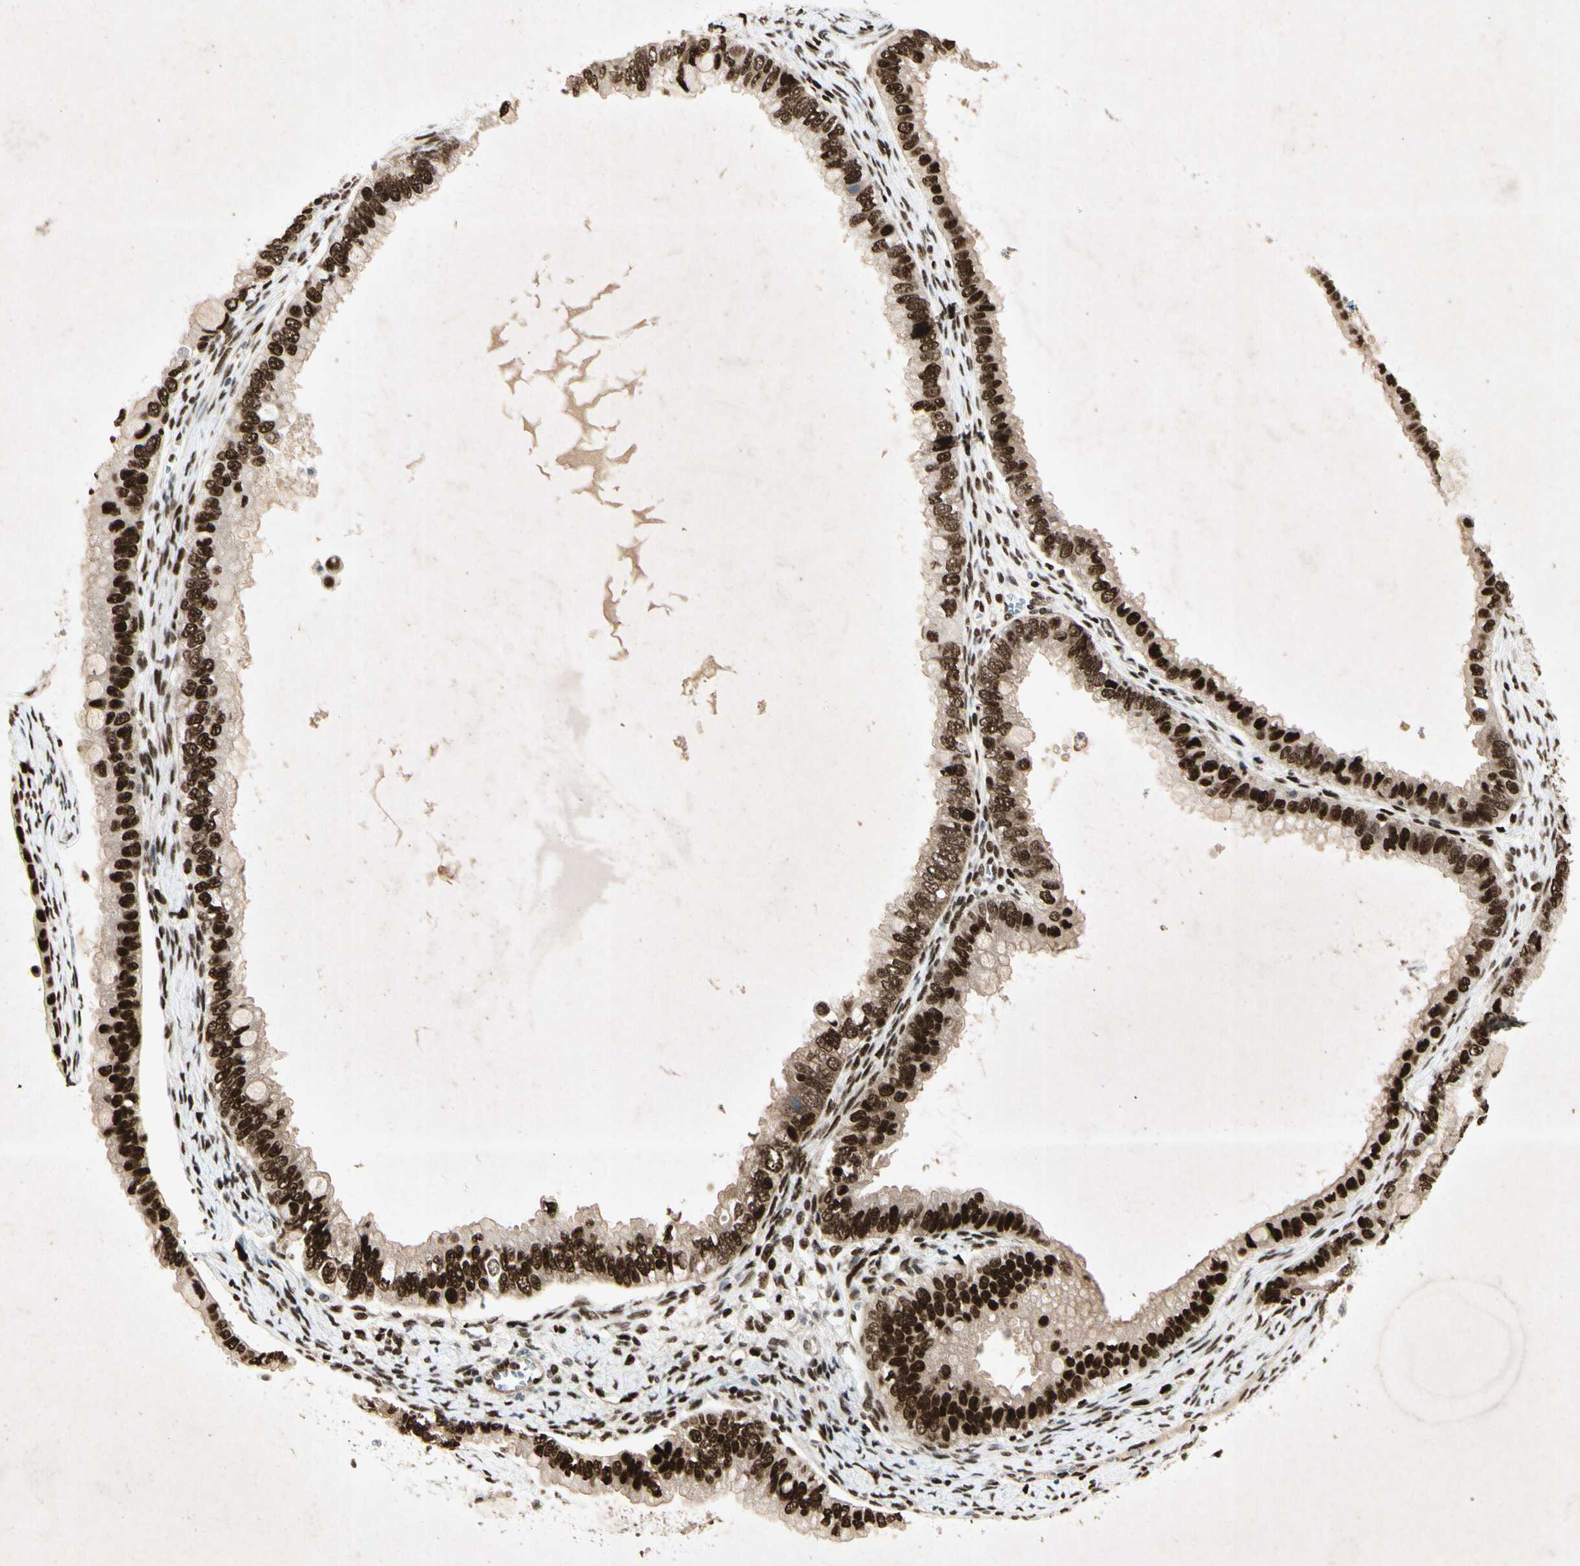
{"staining": {"intensity": "strong", "quantity": ">75%", "location": "nuclear"}, "tissue": "ovarian cancer", "cell_type": "Tumor cells", "image_type": "cancer", "snomed": [{"axis": "morphology", "description": "Cystadenocarcinoma, mucinous, NOS"}, {"axis": "topography", "description": "Ovary"}], "caption": "Ovarian cancer was stained to show a protein in brown. There is high levels of strong nuclear positivity in approximately >75% of tumor cells.", "gene": "RNF43", "patient": {"sex": "female", "age": 80}}